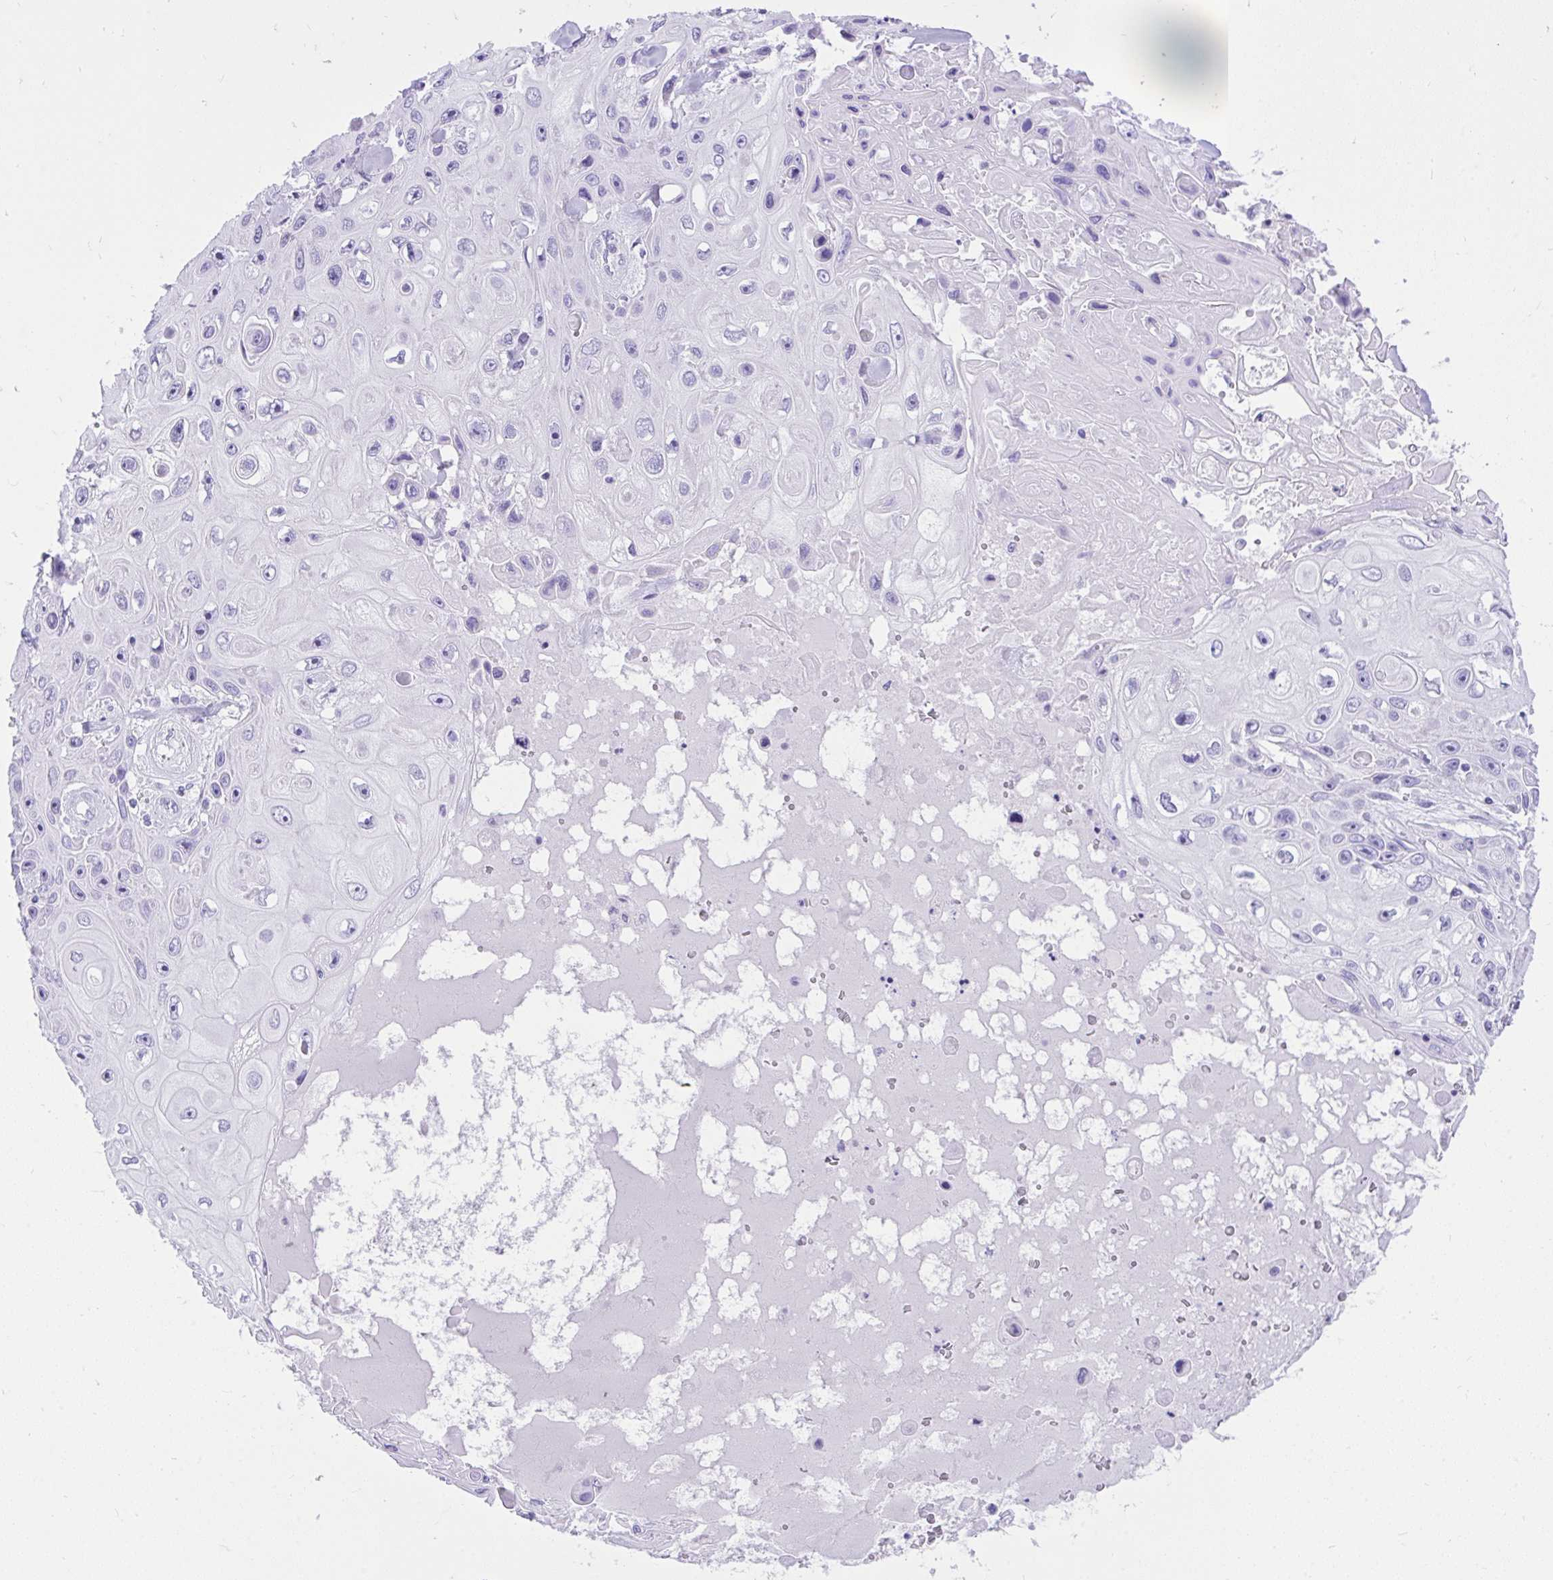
{"staining": {"intensity": "negative", "quantity": "none", "location": "none"}, "tissue": "skin cancer", "cell_type": "Tumor cells", "image_type": "cancer", "snomed": [{"axis": "morphology", "description": "Squamous cell carcinoma, NOS"}, {"axis": "topography", "description": "Skin"}], "caption": "Tumor cells are negative for brown protein staining in squamous cell carcinoma (skin).", "gene": "KCNN4", "patient": {"sex": "male", "age": 82}}